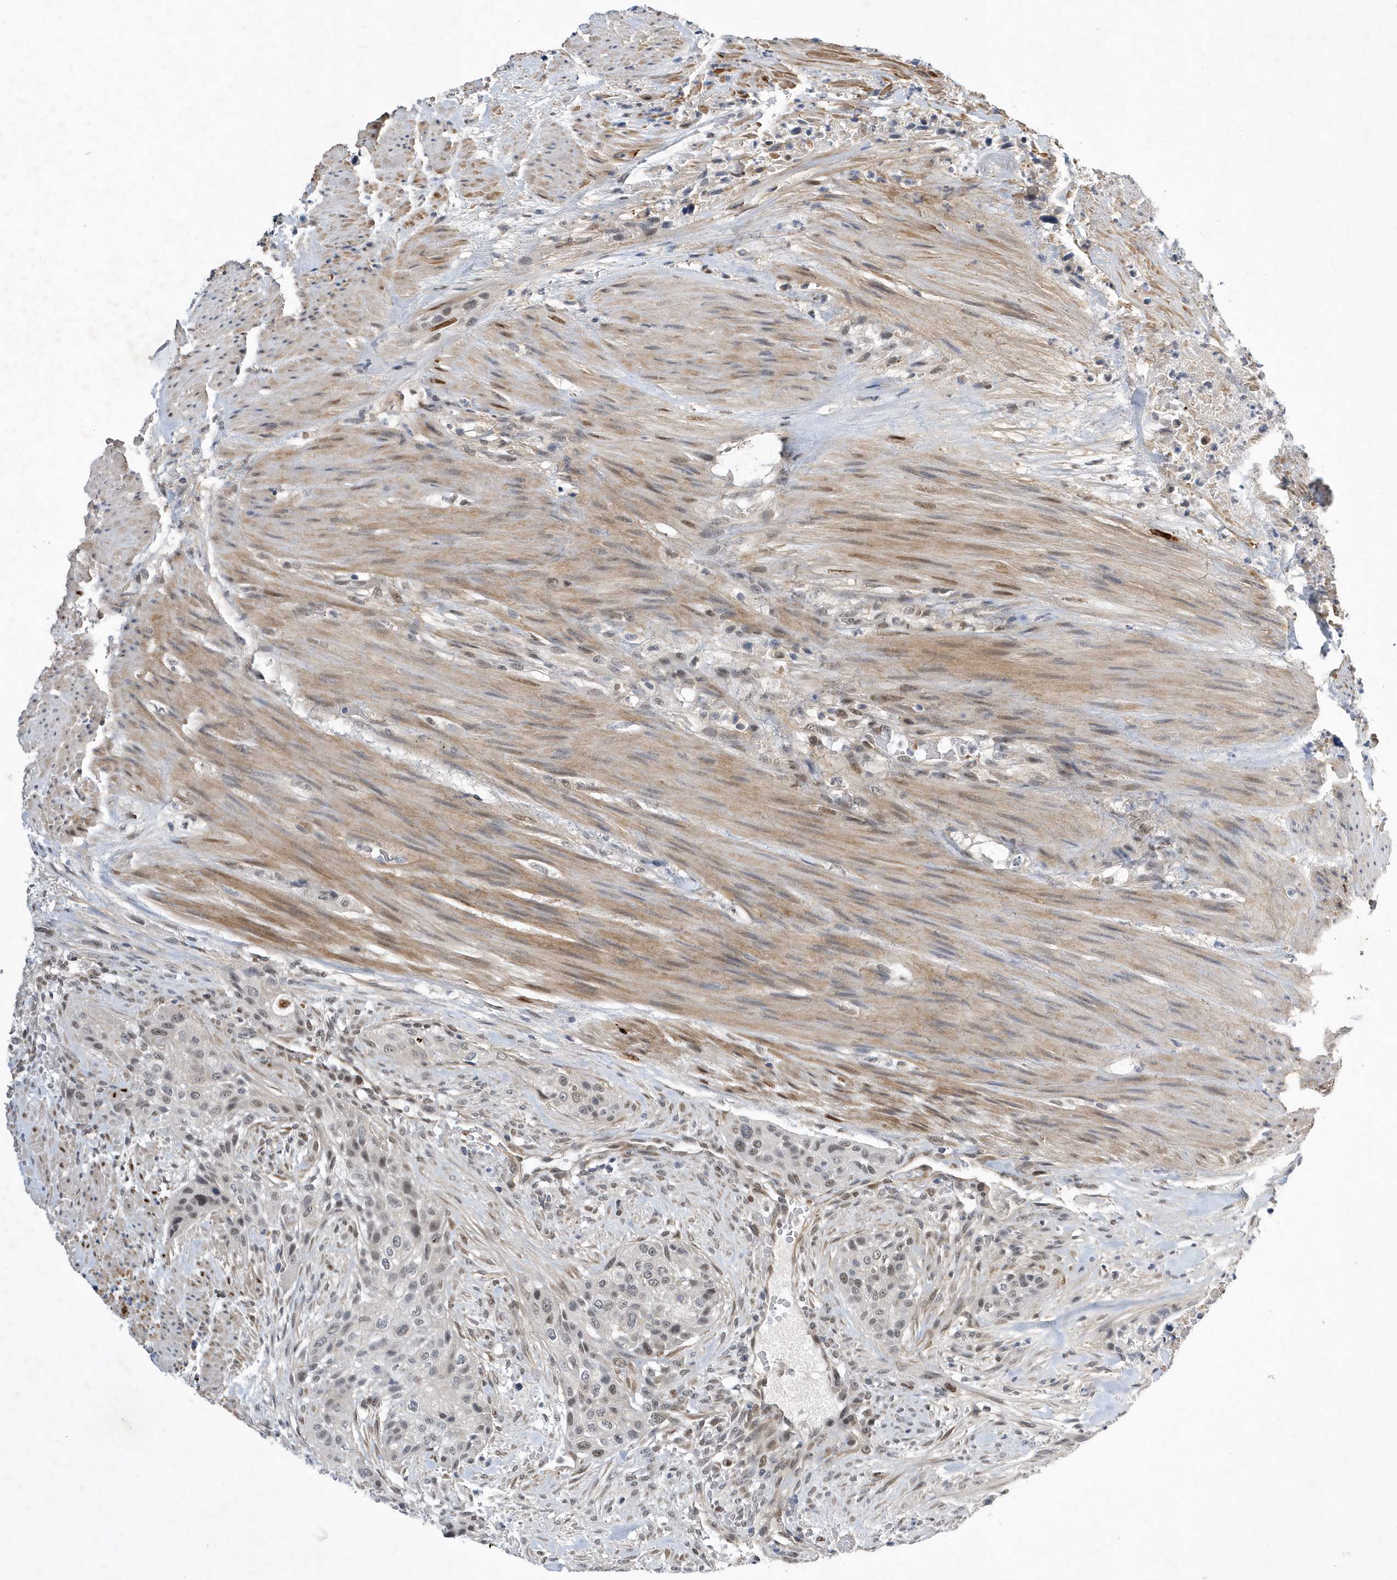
{"staining": {"intensity": "weak", "quantity": "<25%", "location": "nuclear"}, "tissue": "urothelial cancer", "cell_type": "Tumor cells", "image_type": "cancer", "snomed": [{"axis": "morphology", "description": "Urothelial carcinoma, High grade"}, {"axis": "topography", "description": "Urinary bladder"}], "caption": "A histopathology image of urothelial carcinoma (high-grade) stained for a protein demonstrates no brown staining in tumor cells. (Brightfield microscopy of DAB immunohistochemistry at high magnification).", "gene": "FAM217A", "patient": {"sex": "male", "age": 35}}